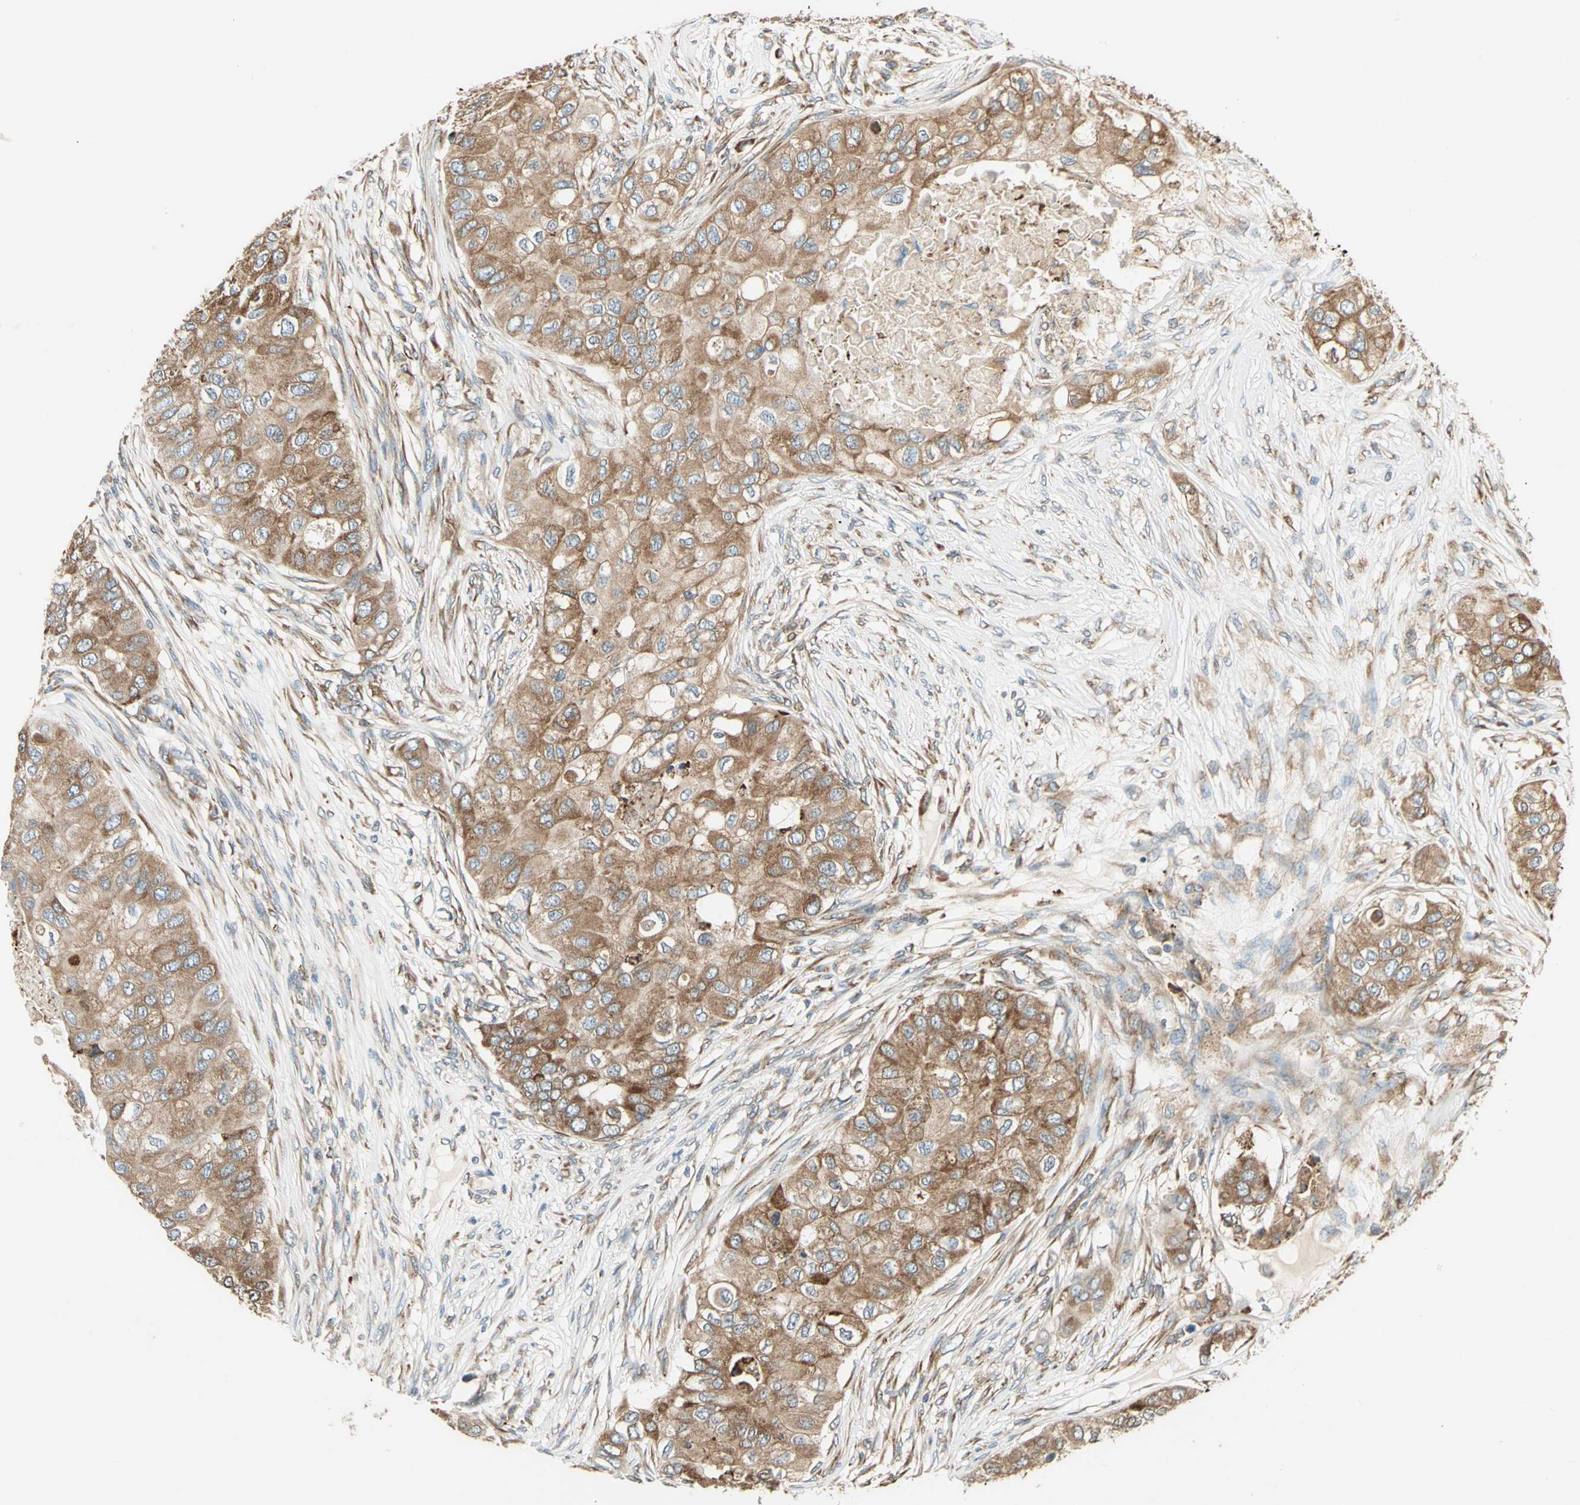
{"staining": {"intensity": "moderate", "quantity": ">75%", "location": "cytoplasmic/membranous"}, "tissue": "breast cancer", "cell_type": "Tumor cells", "image_type": "cancer", "snomed": [{"axis": "morphology", "description": "Normal tissue, NOS"}, {"axis": "morphology", "description": "Duct carcinoma"}, {"axis": "topography", "description": "Breast"}], "caption": "This image exhibits breast cancer (infiltrating ductal carcinoma) stained with immunohistochemistry to label a protein in brown. The cytoplasmic/membranous of tumor cells show moderate positivity for the protein. Nuclei are counter-stained blue.", "gene": "PDIA4", "patient": {"sex": "female", "age": 49}}